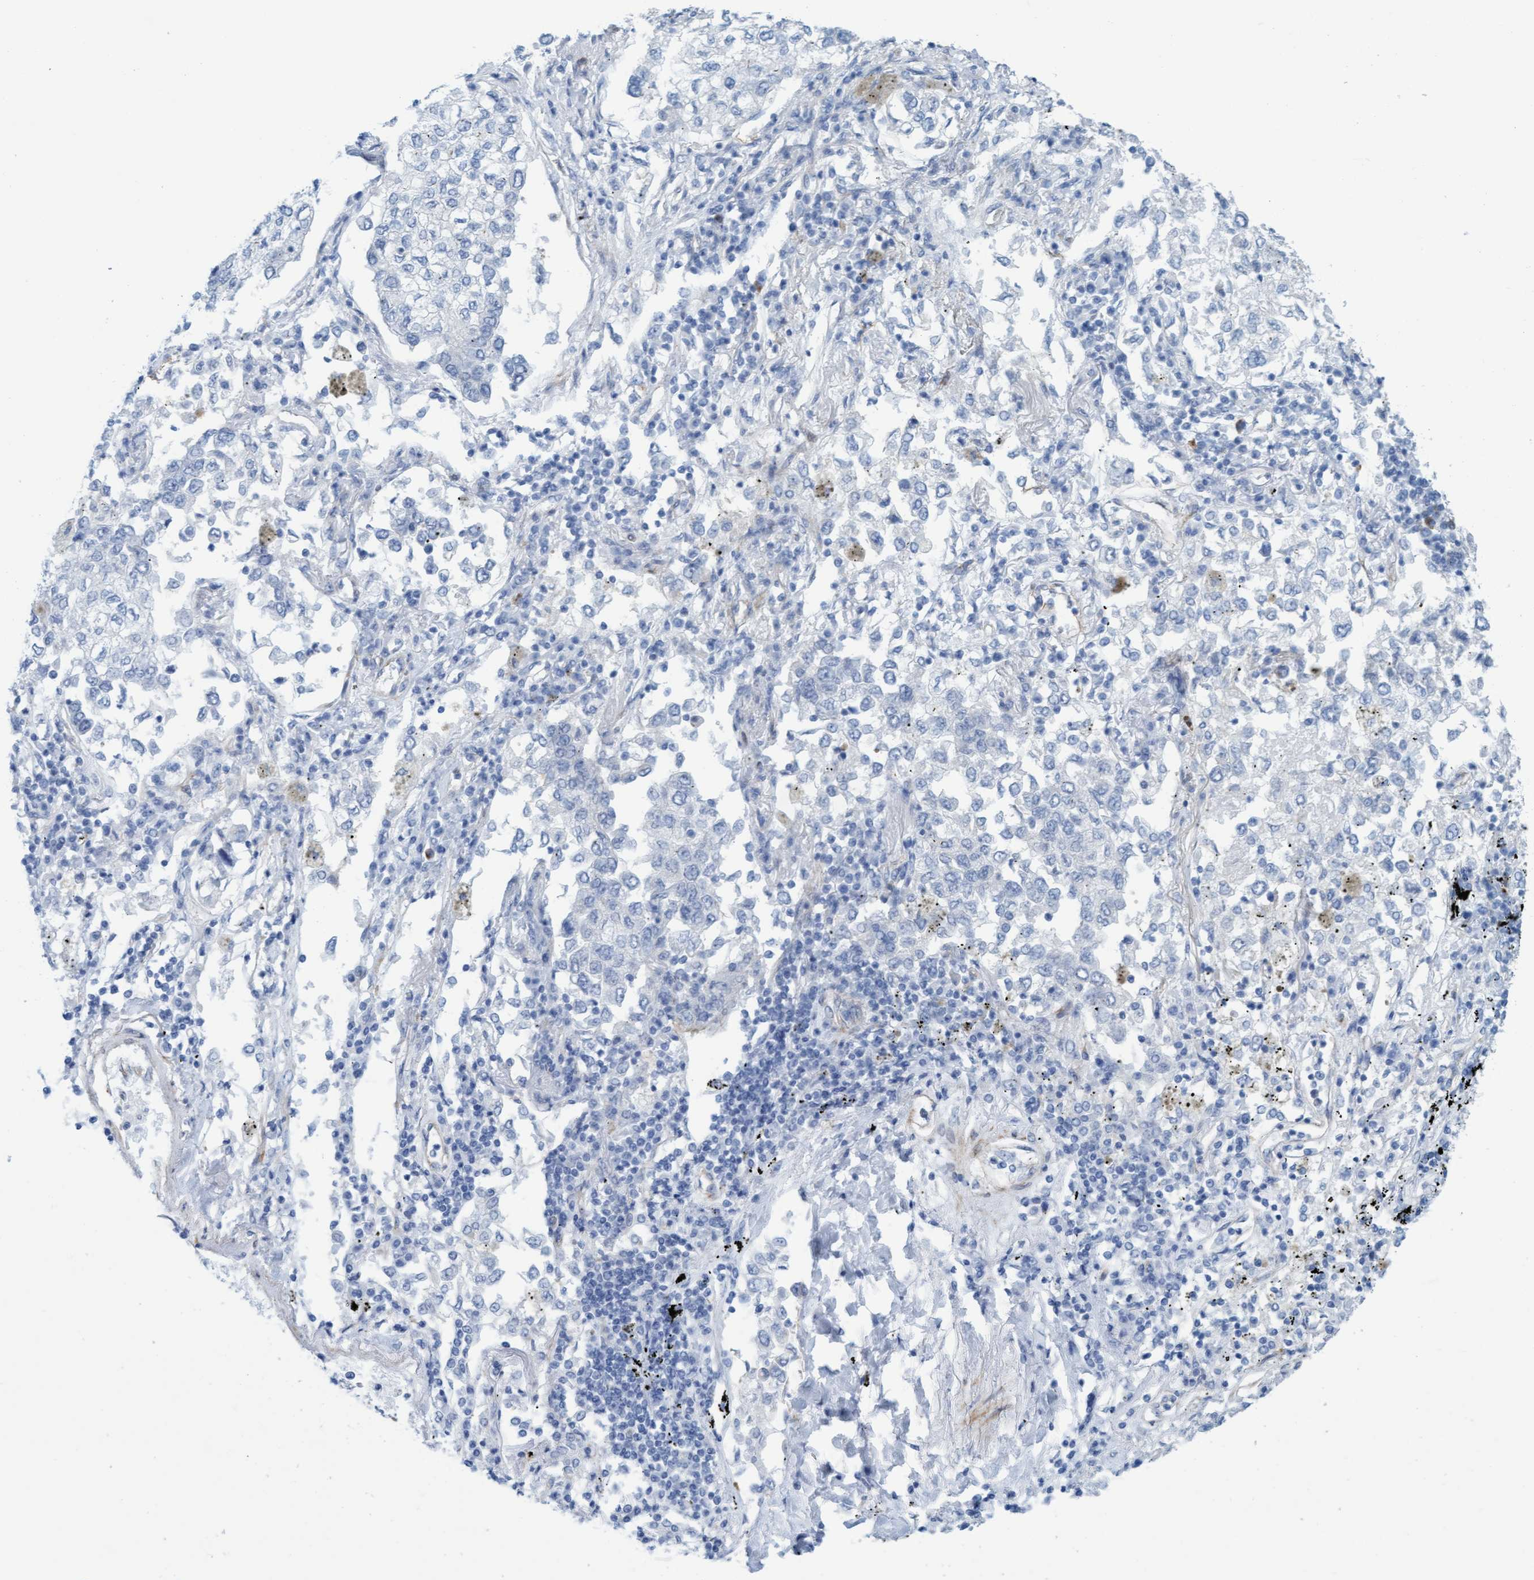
{"staining": {"intensity": "negative", "quantity": "none", "location": "none"}, "tissue": "lung cancer", "cell_type": "Tumor cells", "image_type": "cancer", "snomed": [{"axis": "morphology", "description": "Inflammation, NOS"}, {"axis": "morphology", "description": "Adenocarcinoma, NOS"}, {"axis": "topography", "description": "Lung"}], "caption": "IHC of human lung cancer demonstrates no positivity in tumor cells. (Brightfield microscopy of DAB immunohistochemistry (IHC) at high magnification).", "gene": "MTFR1", "patient": {"sex": "male", "age": 63}}